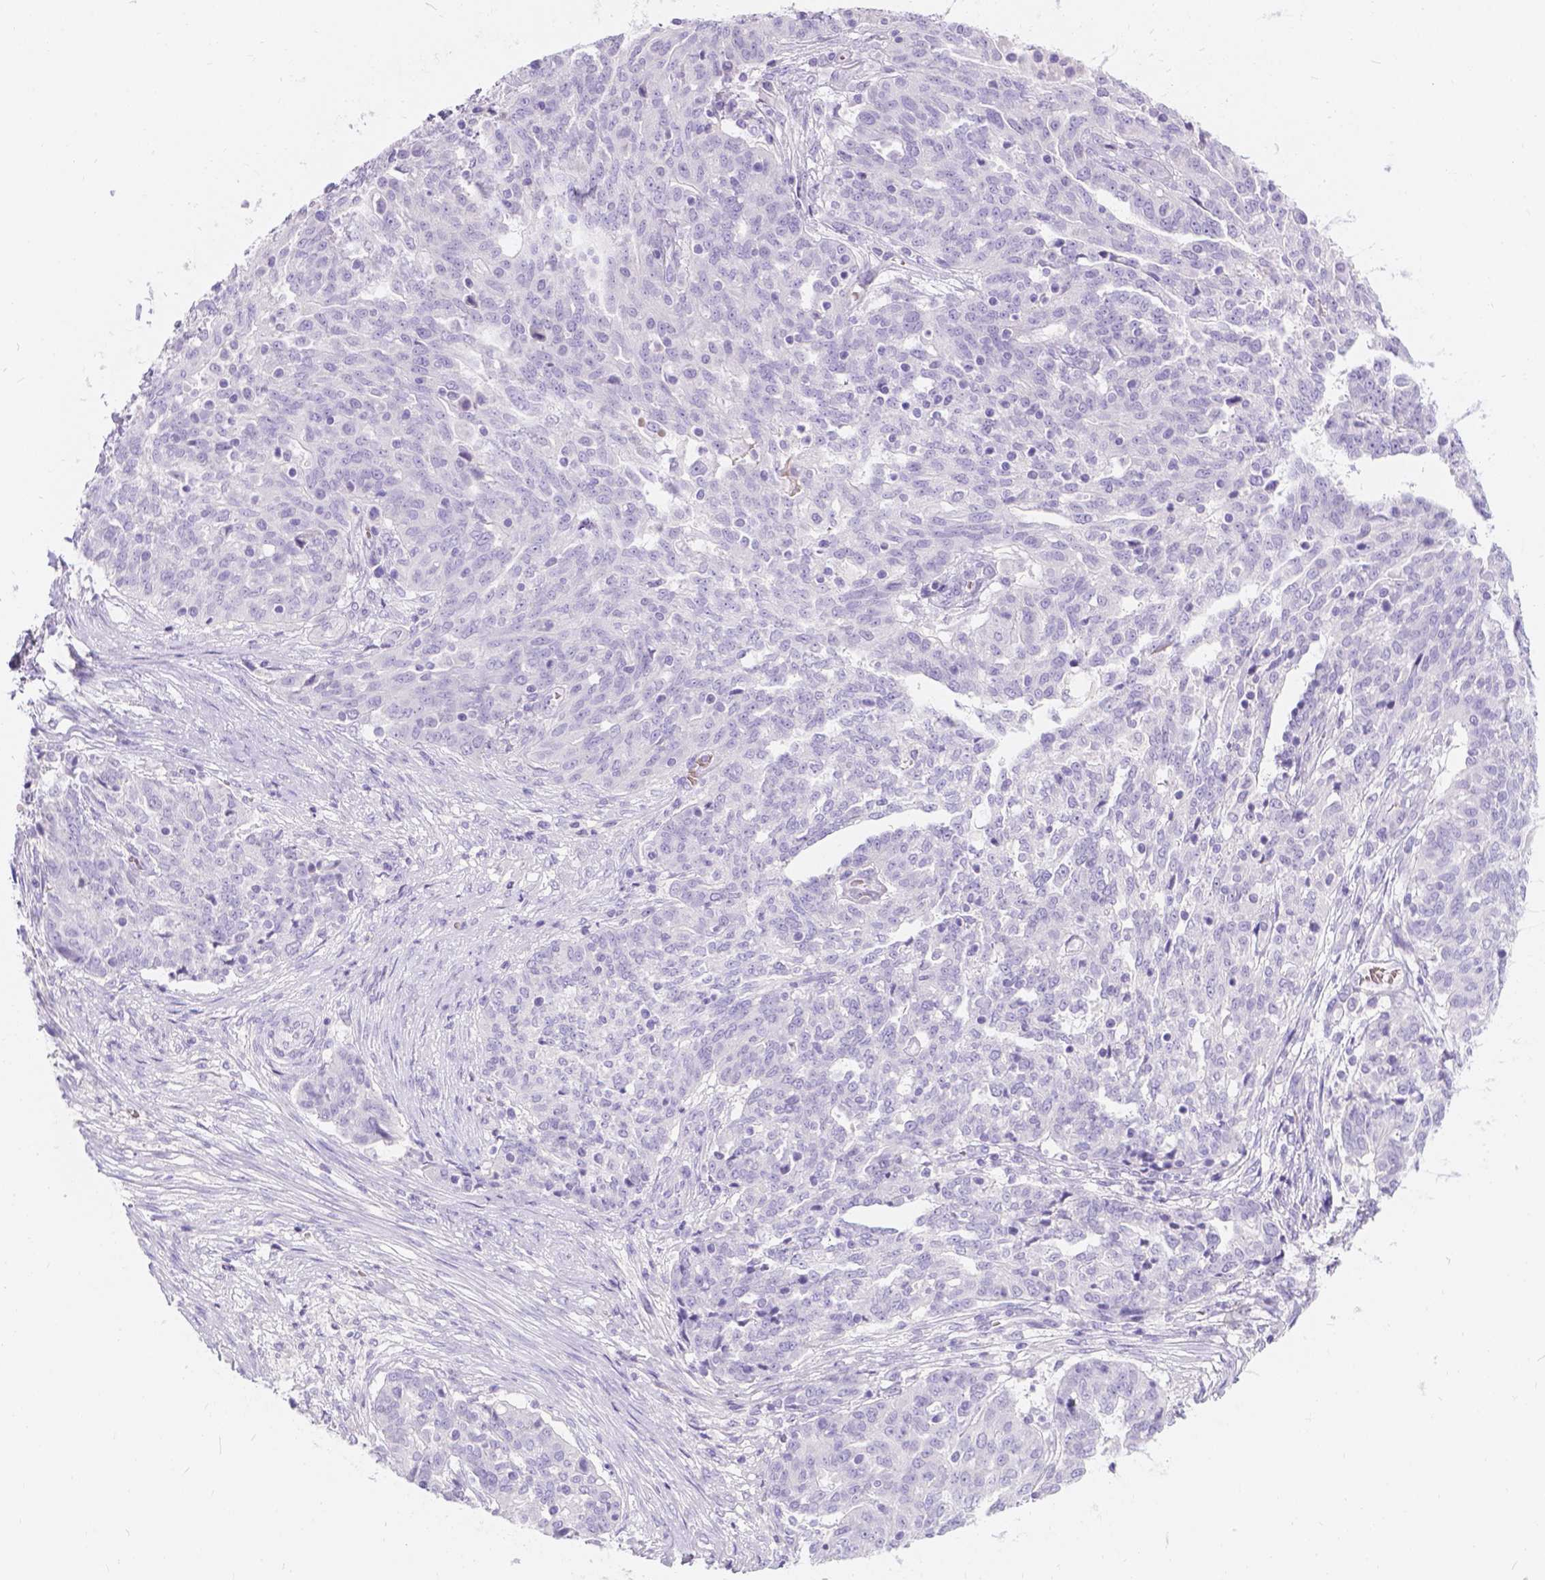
{"staining": {"intensity": "negative", "quantity": "none", "location": "none"}, "tissue": "ovarian cancer", "cell_type": "Tumor cells", "image_type": "cancer", "snomed": [{"axis": "morphology", "description": "Cystadenocarcinoma, serous, NOS"}, {"axis": "topography", "description": "Ovary"}], "caption": "Micrograph shows no significant protein staining in tumor cells of ovarian serous cystadenocarcinoma.", "gene": "GNRHR", "patient": {"sex": "female", "age": 67}}